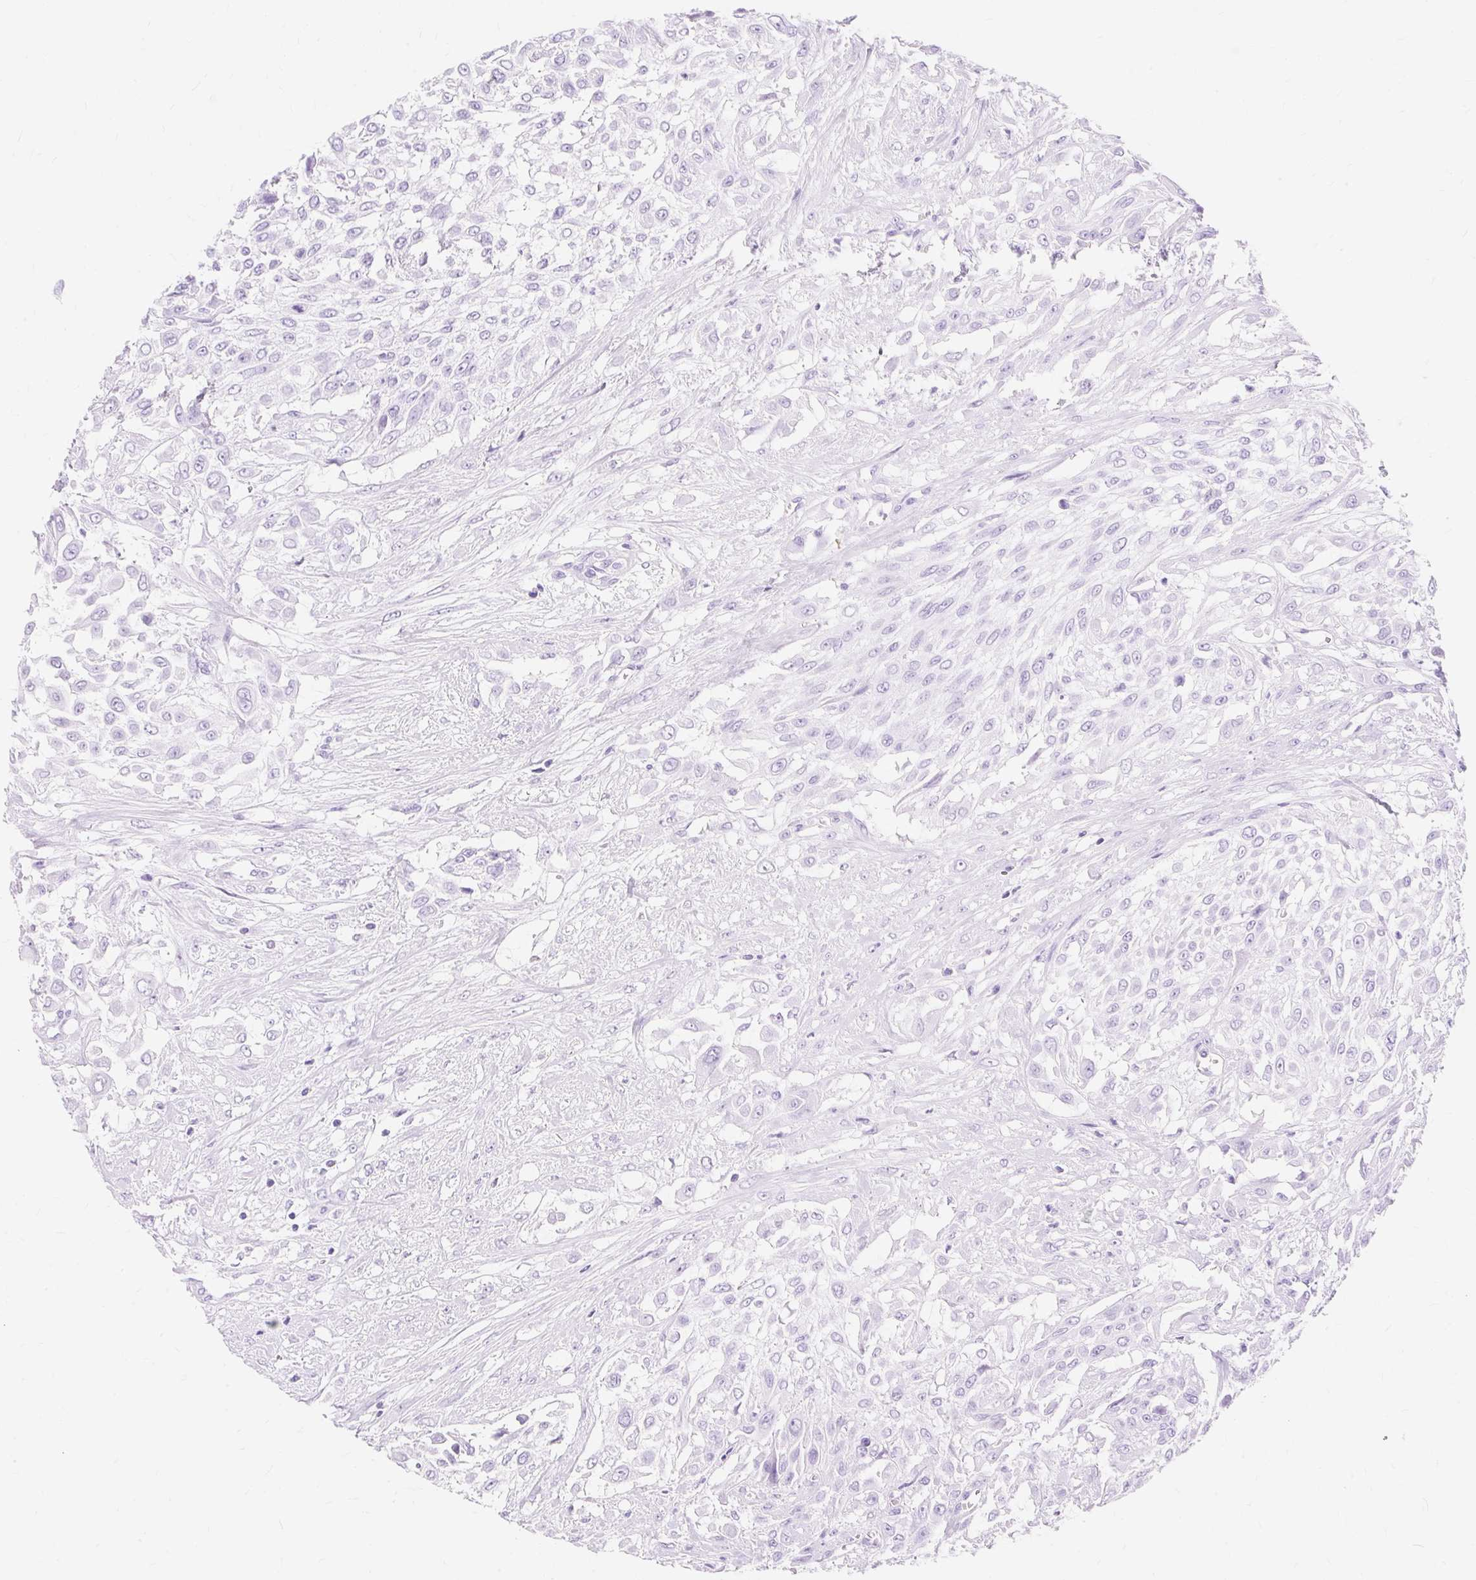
{"staining": {"intensity": "negative", "quantity": "none", "location": "none"}, "tissue": "urothelial cancer", "cell_type": "Tumor cells", "image_type": "cancer", "snomed": [{"axis": "morphology", "description": "Urothelial carcinoma, High grade"}, {"axis": "topography", "description": "Urinary bladder"}], "caption": "This micrograph is of high-grade urothelial carcinoma stained with immunohistochemistry (IHC) to label a protein in brown with the nuclei are counter-stained blue. There is no positivity in tumor cells. The staining was performed using DAB (3,3'-diaminobenzidine) to visualize the protein expression in brown, while the nuclei were stained in blue with hematoxylin (Magnification: 20x).", "gene": "MBP", "patient": {"sex": "male", "age": 57}}